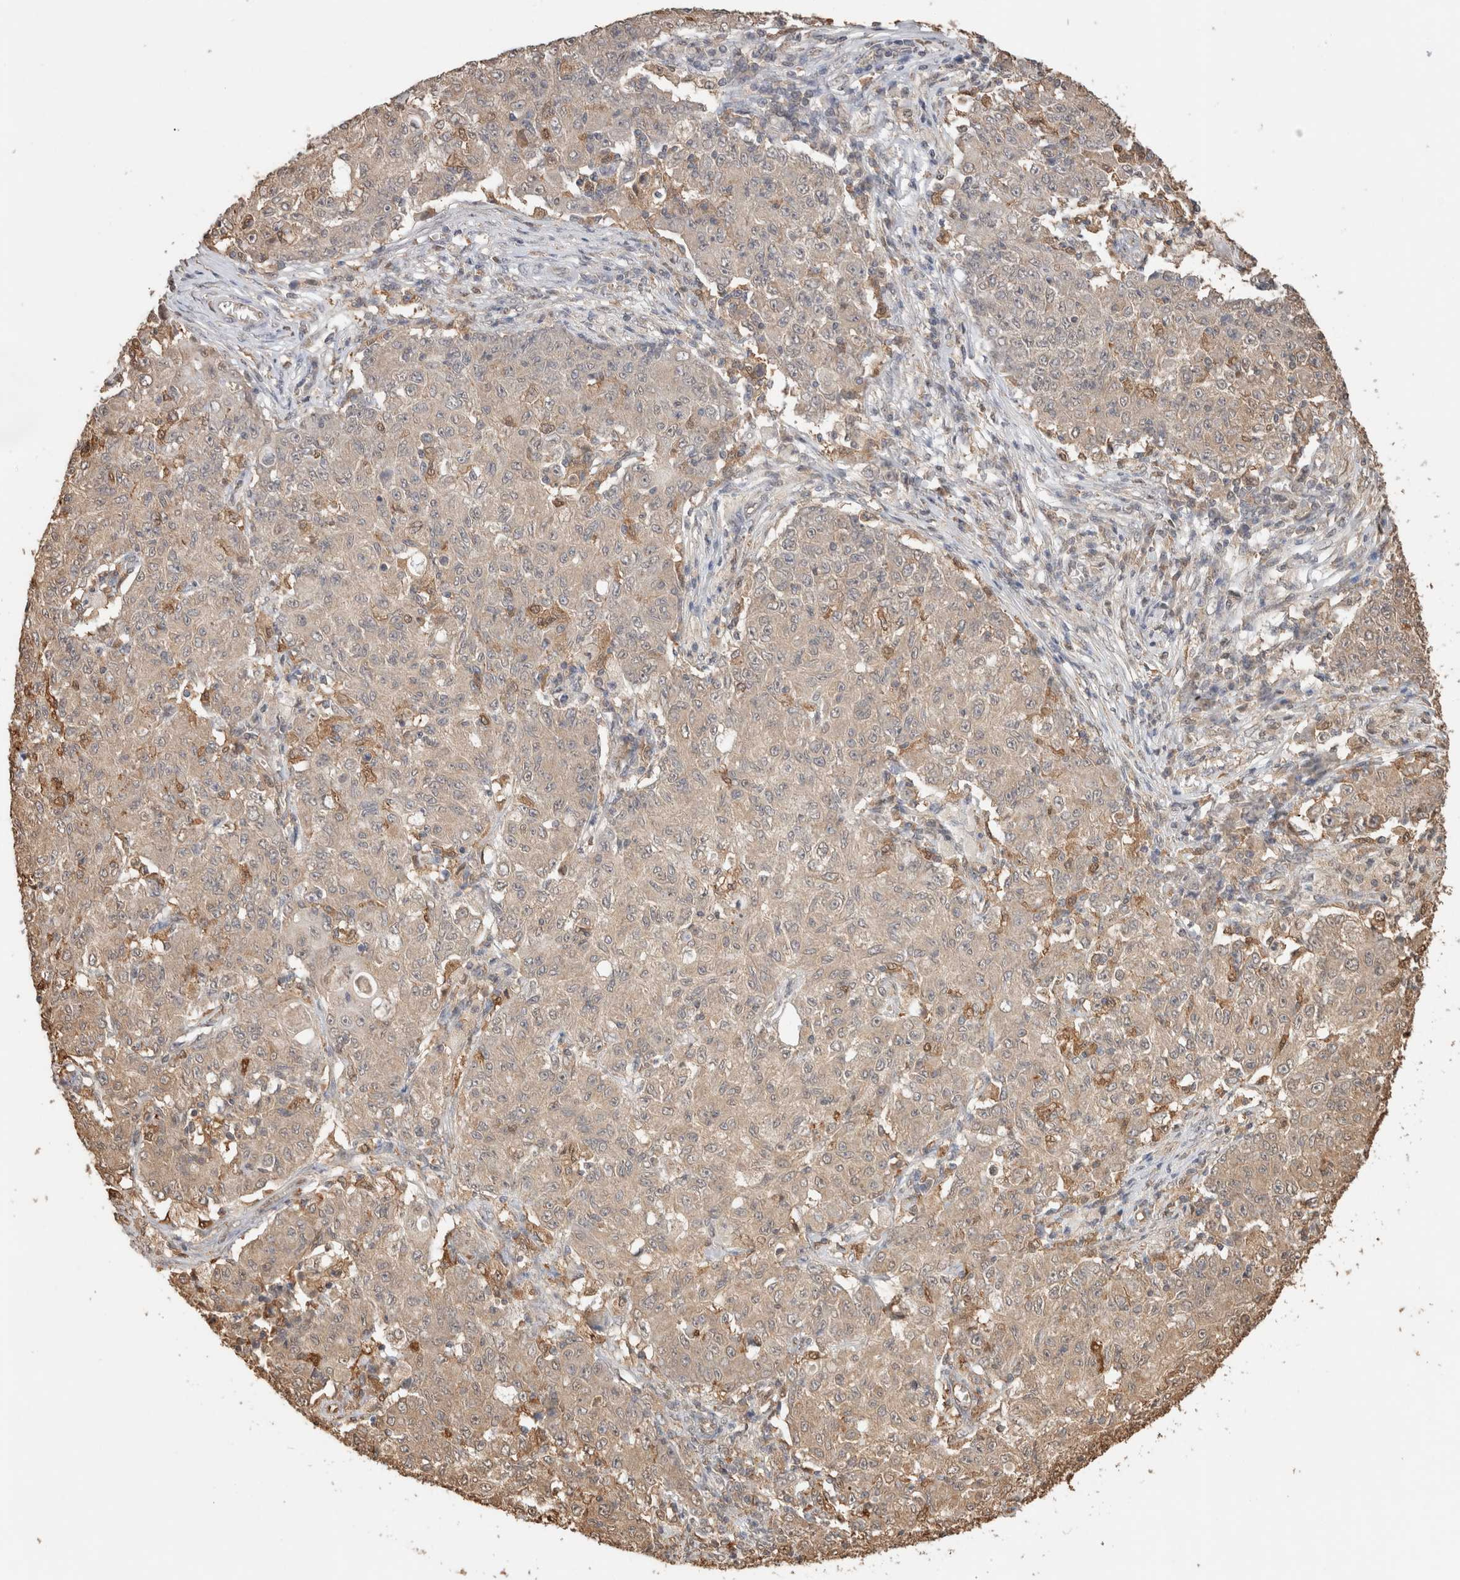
{"staining": {"intensity": "weak", "quantity": "<25%", "location": "cytoplasmic/membranous"}, "tissue": "ovarian cancer", "cell_type": "Tumor cells", "image_type": "cancer", "snomed": [{"axis": "morphology", "description": "Carcinoma, endometroid"}, {"axis": "topography", "description": "Ovary"}], "caption": "An immunohistochemistry (IHC) micrograph of ovarian cancer (endometroid carcinoma) is shown. There is no staining in tumor cells of ovarian cancer (endometroid carcinoma). (DAB immunohistochemistry visualized using brightfield microscopy, high magnification).", "gene": "YWHAH", "patient": {"sex": "female", "age": 42}}